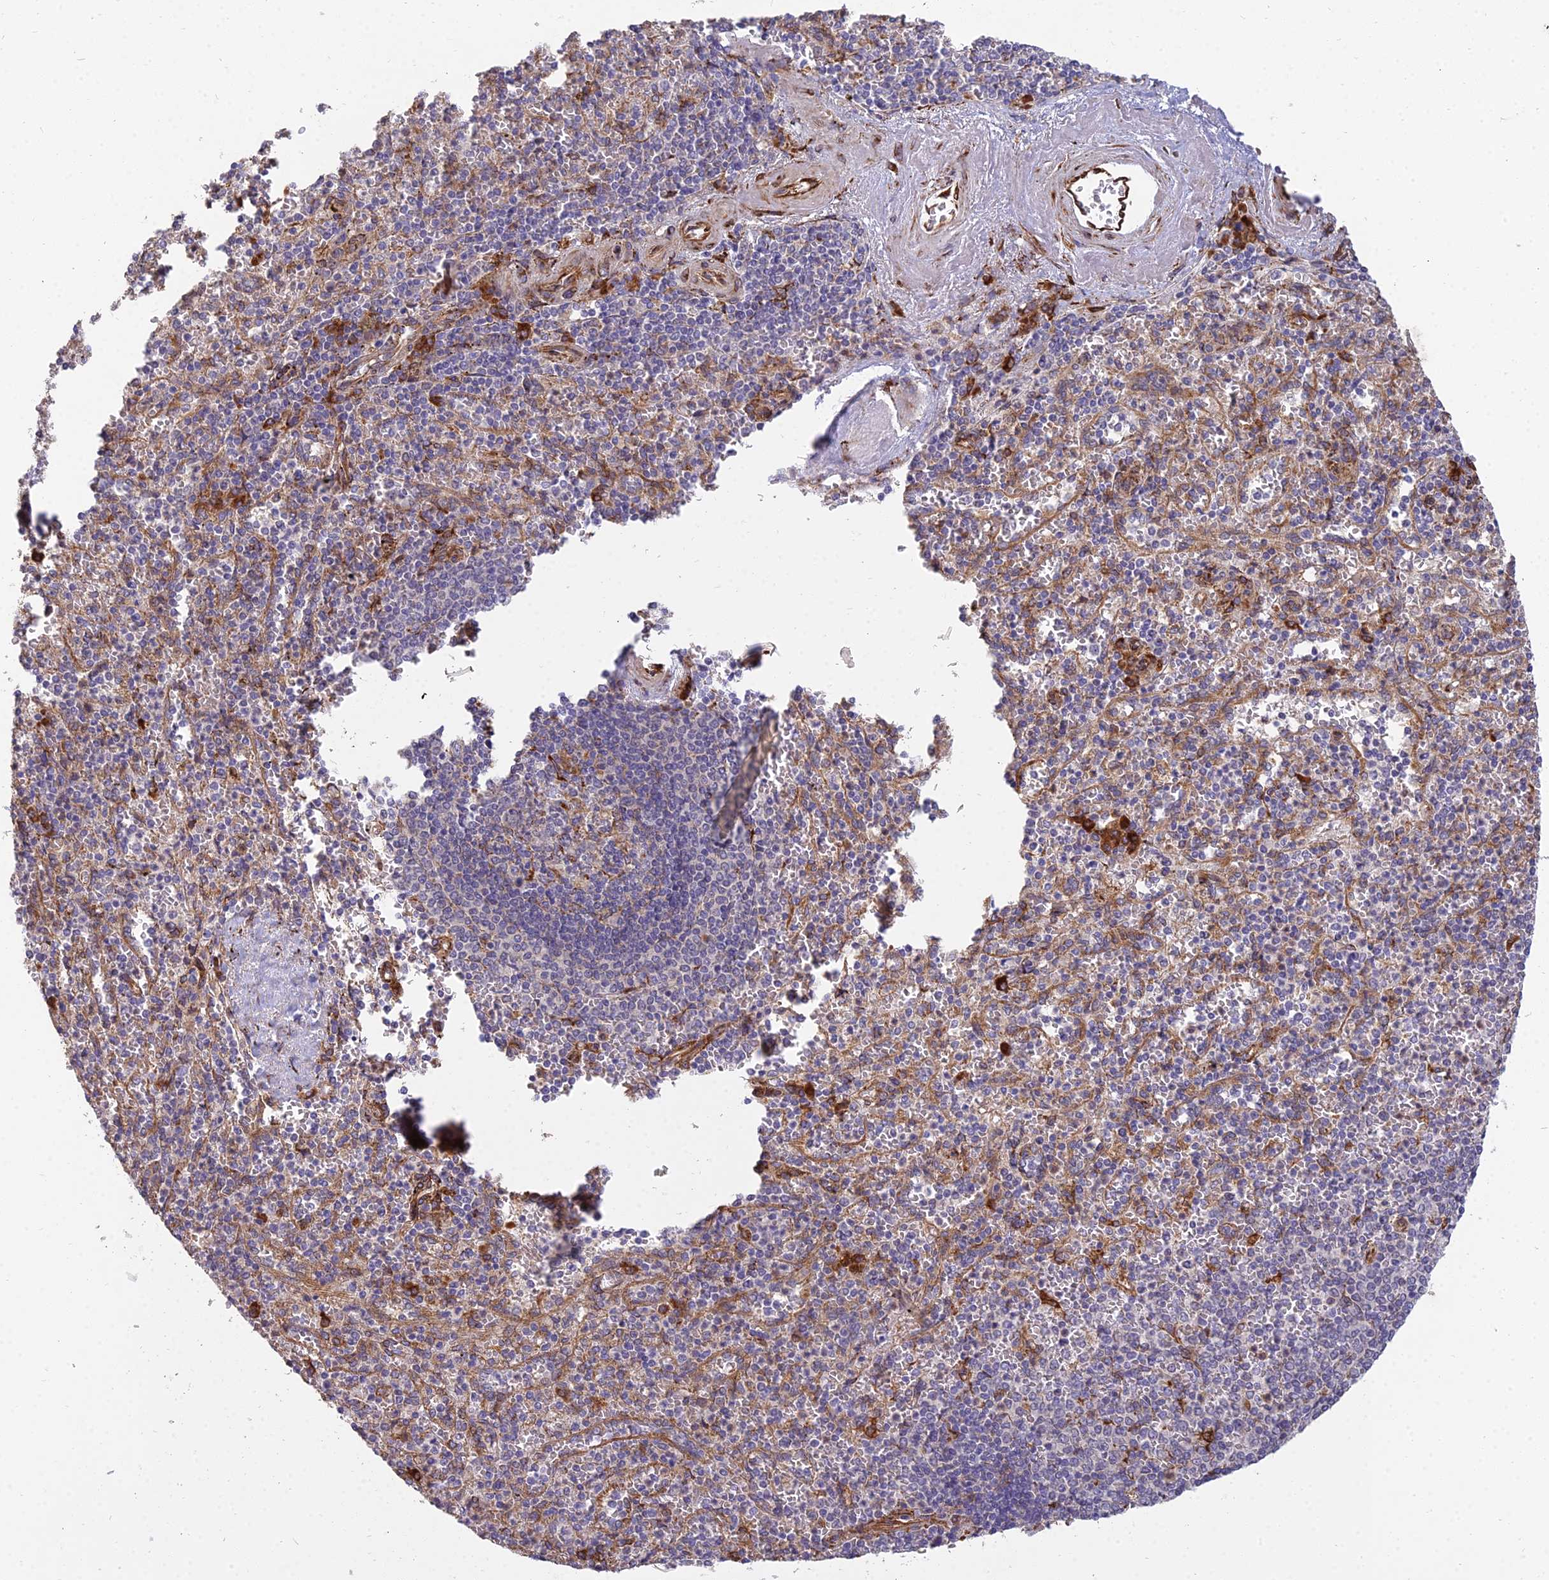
{"staining": {"intensity": "moderate", "quantity": "25%-75%", "location": "cytoplasmic/membranous"}, "tissue": "spleen", "cell_type": "Cells in red pulp", "image_type": "normal", "snomed": [{"axis": "morphology", "description": "Normal tissue, NOS"}, {"axis": "morphology", "description": "Degeneration, NOS"}, {"axis": "topography", "description": "Spleen"}], "caption": "Immunohistochemistry (DAB (3,3'-diaminobenzidine)) staining of normal spleen demonstrates moderate cytoplasmic/membranous protein staining in approximately 25%-75% of cells in red pulp. Using DAB (brown) and hematoxylin (blue) stains, captured at high magnification using brightfield microscopy.", "gene": "NDUFAF7", "patient": {"sex": "male", "age": 56}}